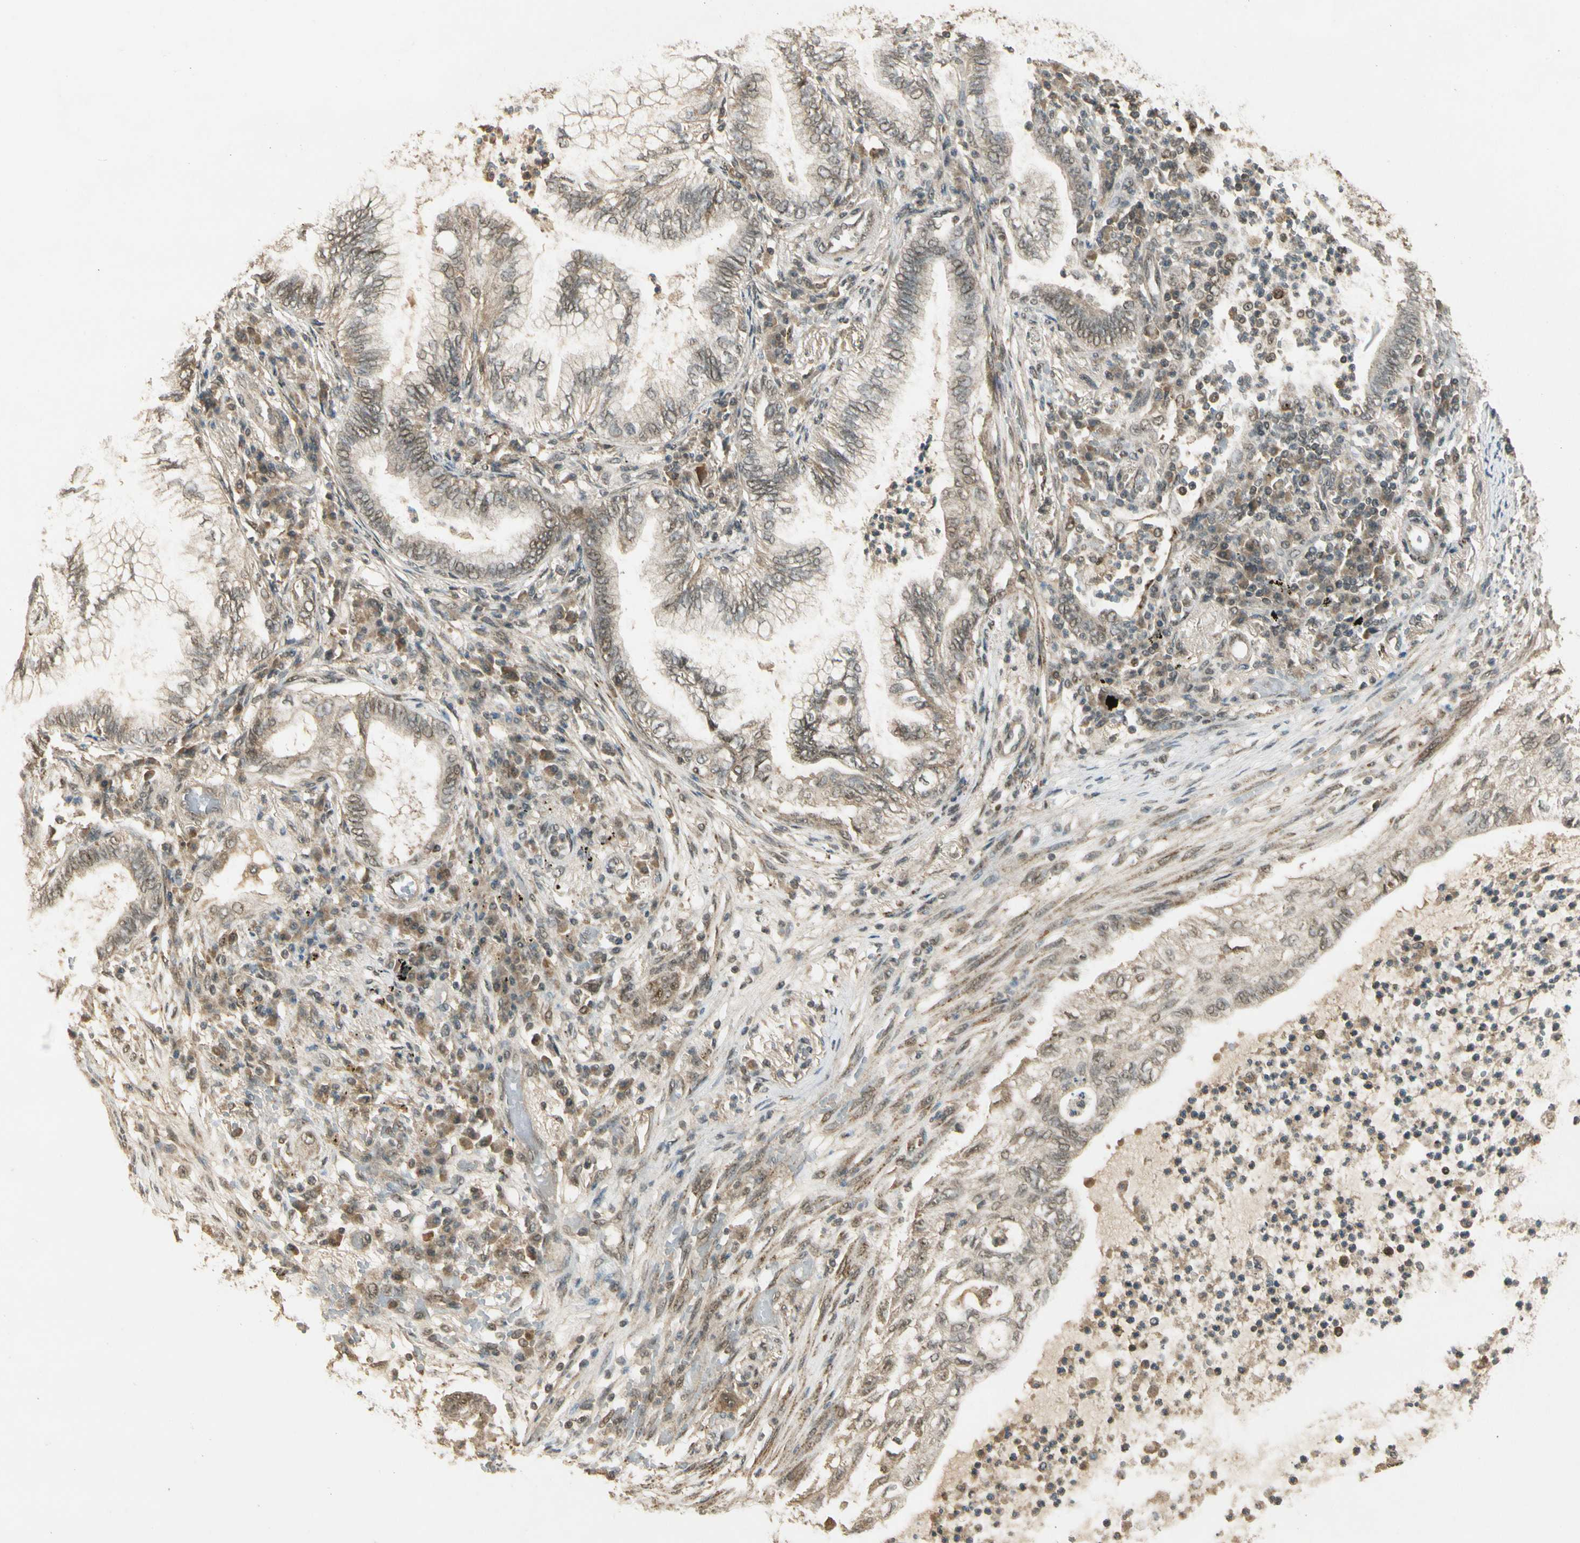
{"staining": {"intensity": "weak", "quantity": "<25%", "location": "cytoplasmic/membranous"}, "tissue": "lung cancer", "cell_type": "Tumor cells", "image_type": "cancer", "snomed": [{"axis": "morphology", "description": "Normal tissue, NOS"}, {"axis": "morphology", "description": "Adenocarcinoma, NOS"}, {"axis": "topography", "description": "Bronchus"}, {"axis": "topography", "description": "Lung"}], "caption": "Tumor cells are negative for protein expression in human lung cancer. (DAB IHC, high magnification).", "gene": "ZNF135", "patient": {"sex": "female", "age": 70}}